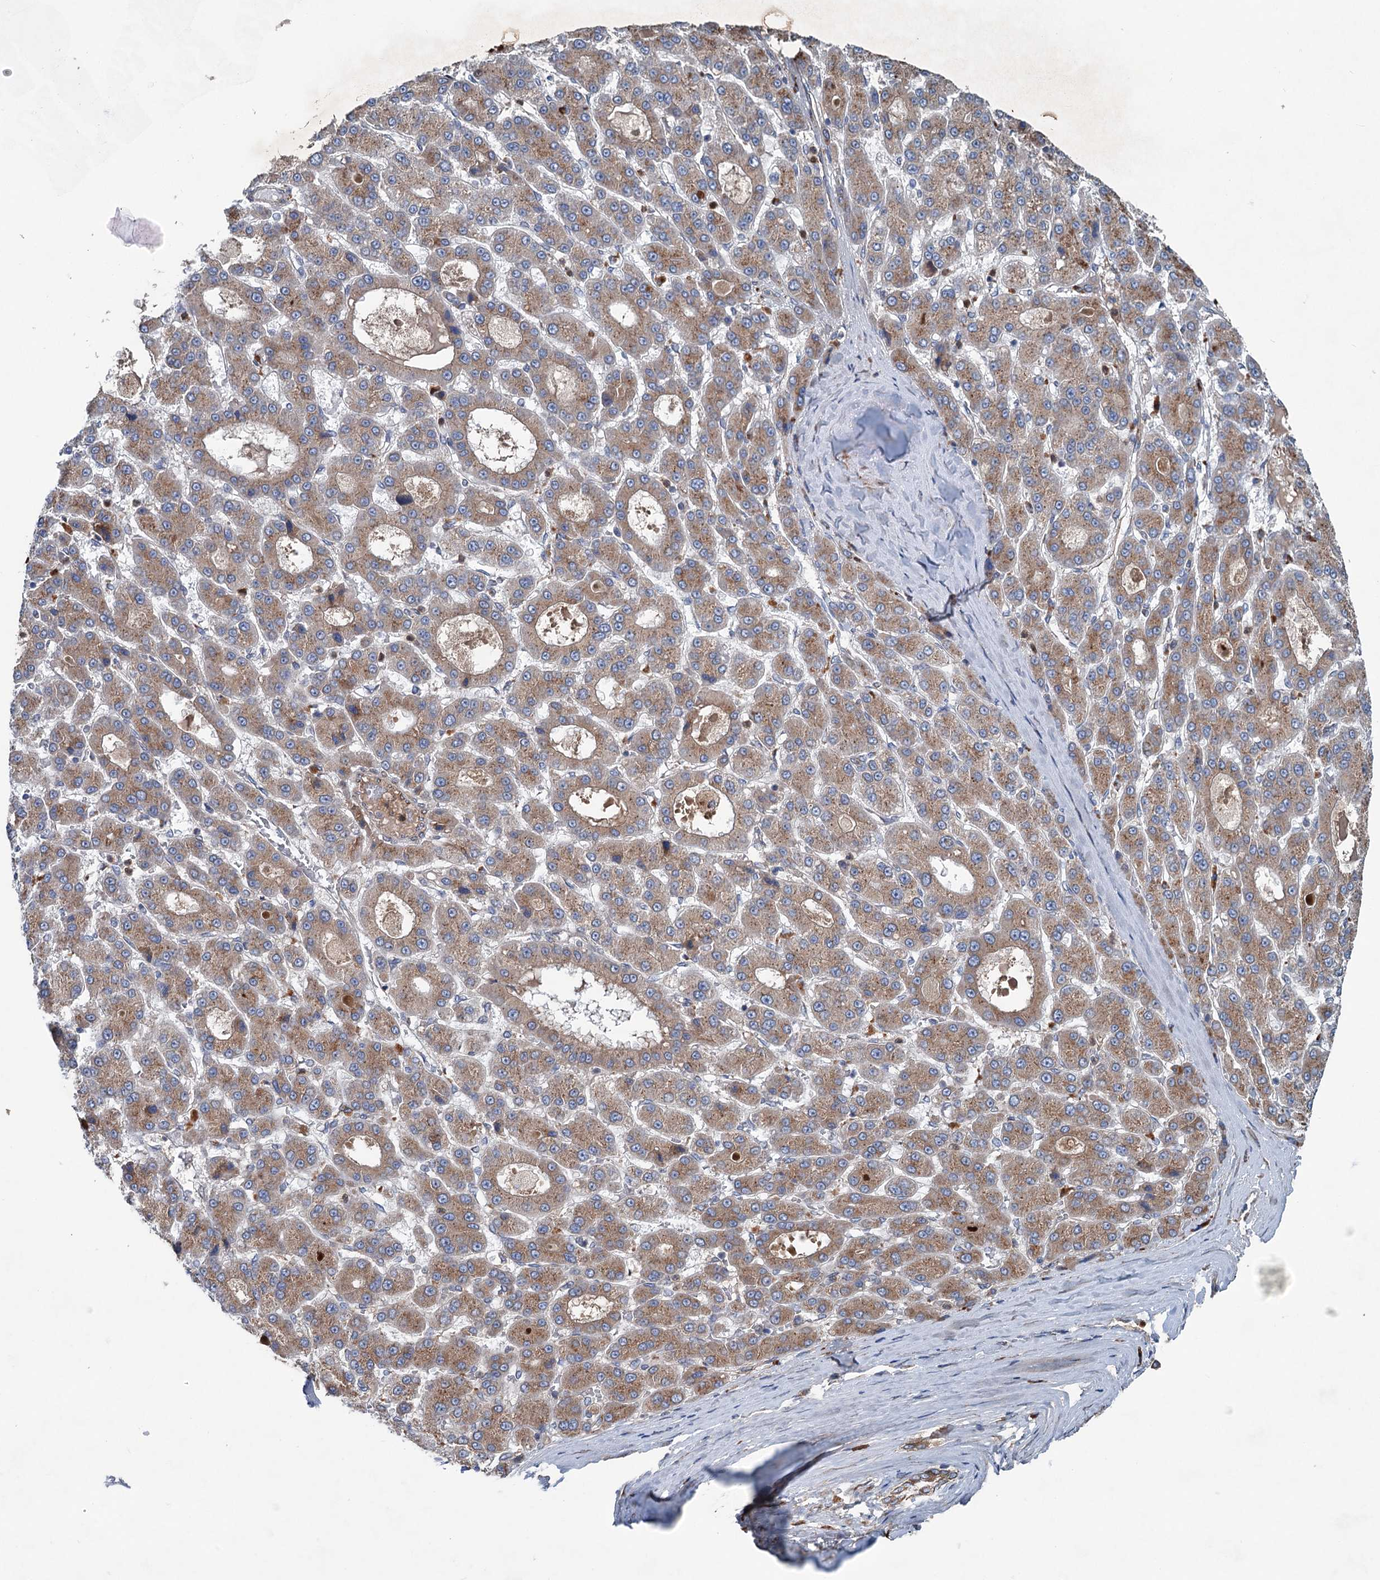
{"staining": {"intensity": "moderate", "quantity": ">75%", "location": "cytoplasmic/membranous"}, "tissue": "liver cancer", "cell_type": "Tumor cells", "image_type": "cancer", "snomed": [{"axis": "morphology", "description": "Carcinoma, Hepatocellular, NOS"}, {"axis": "topography", "description": "Liver"}], "caption": "Human hepatocellular carcinoma (liver) stained for a protein (brown) displays moderate cytoplasmic/membranous positive expression in approximately >75% of tumor cells.", "gene": "CALCOCO1", "patient": {"sex": "male", "age": 70}}